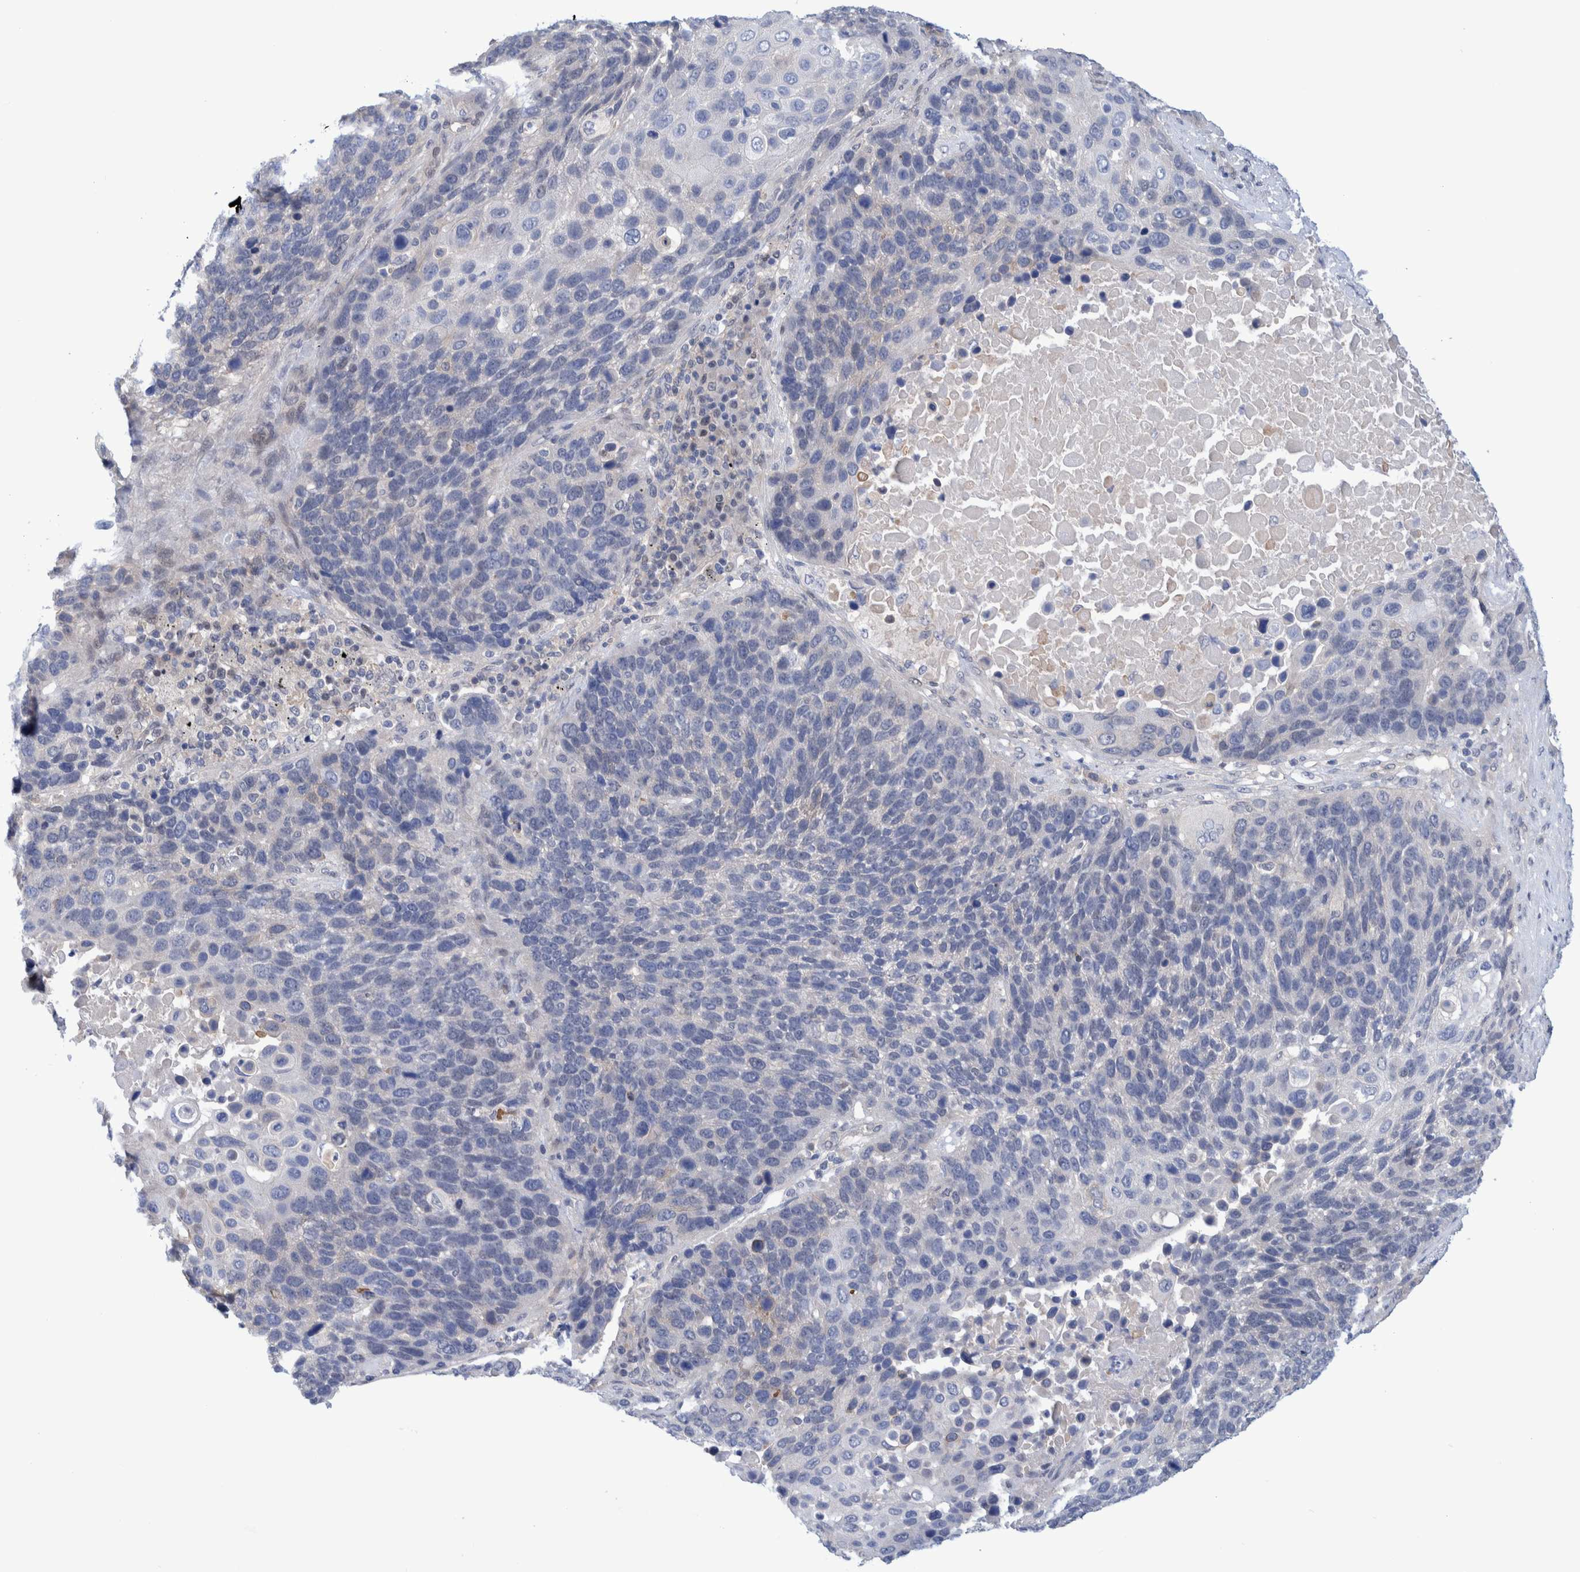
{"staining": {"intensity": "negative", "quantity": "none", "location": "none"}, "tissue": "lung cancer", "cell_type": "Tumor cells", "image_type": "cancer", "snomed": [{"axis": "morphology", "description": "Squamous cell carcinoma, NOS"}, {"axis": "topography", "description": "Lung"}], "caption": "This micrograph is of squamous cell carcinoma (lung) stained with IHC to label a protein in brown with the nuclei are counter-stained blue. There is no expression in tumor cells. (DAB immunohistochemistry (IHC) visualized using brightfield microscopy, high magnification).", "gene": "PFAS", "patient": {"sex": "male", "age": 66}}